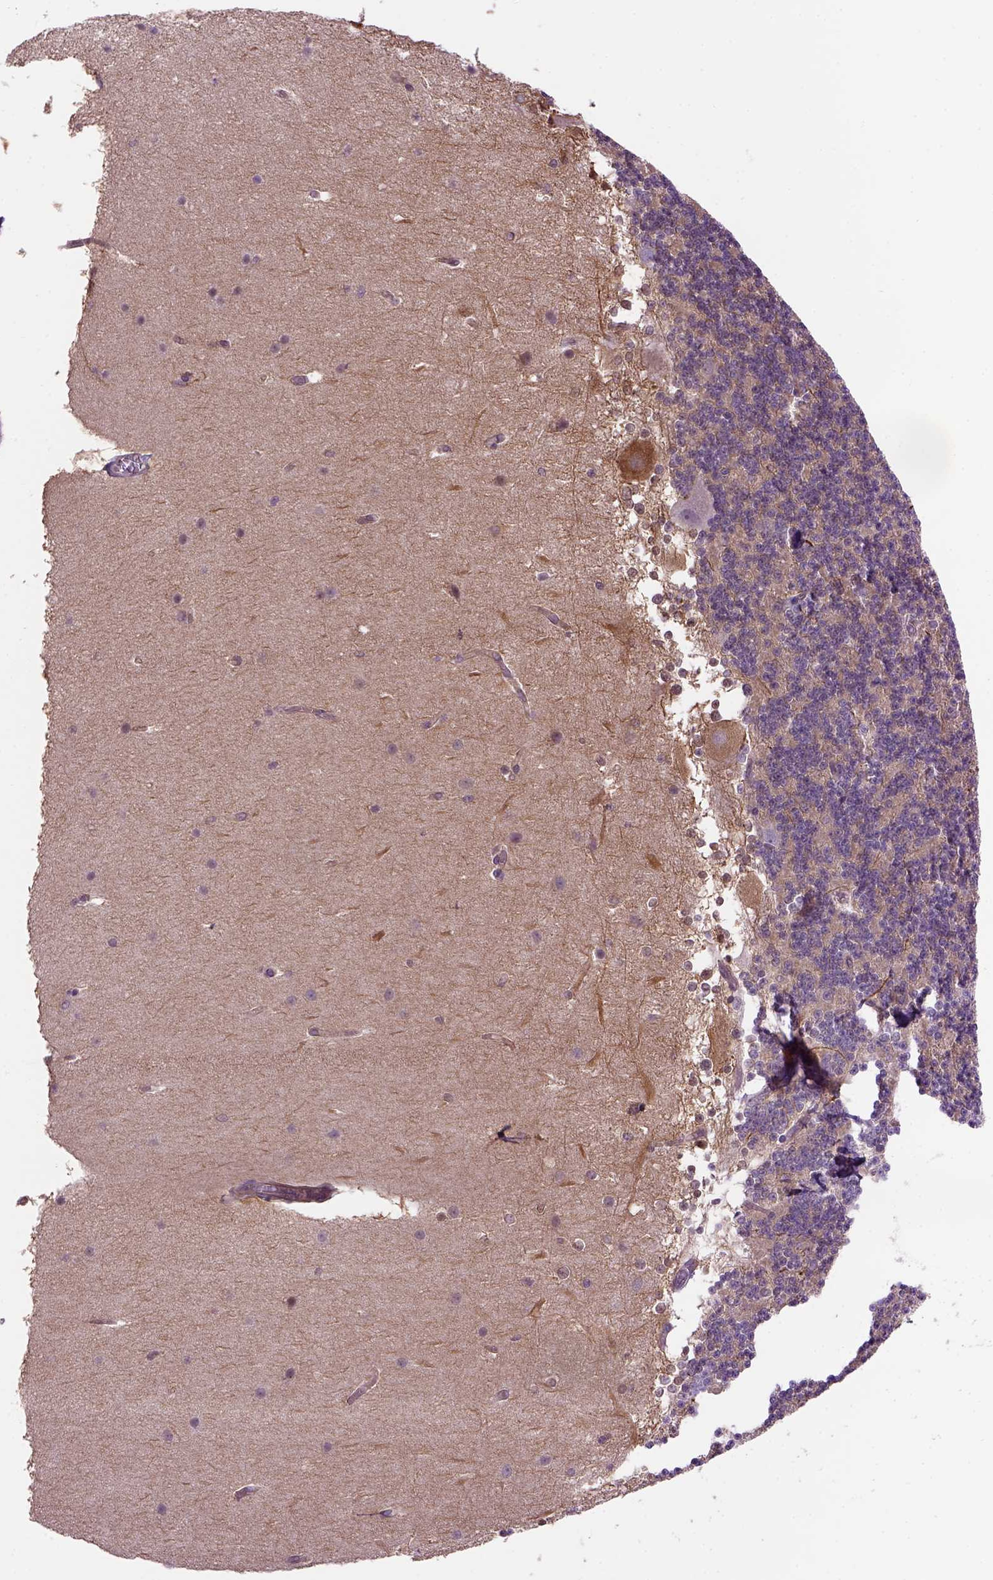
{"staining": {"intensity": "moderate", "quantity": ">75%", "location": "cytoplasmic/membranous"}, "tissue": "cerebellum", "cell_type": "Cells in granular layer", "image_type": "normal", "snomed": [{"axis": "morphology", "description": "Normal tissue, NOS"}, {"axis": "topography", "description": "Cerebellum"}], "caption": "A brown stain labels moderate cytoplasmic/membranous expression of a protein in cells in granular layer of normal human cerebellum.", "gene": "CASKIN2", "patient": {"sex": "female", "age": 19}}